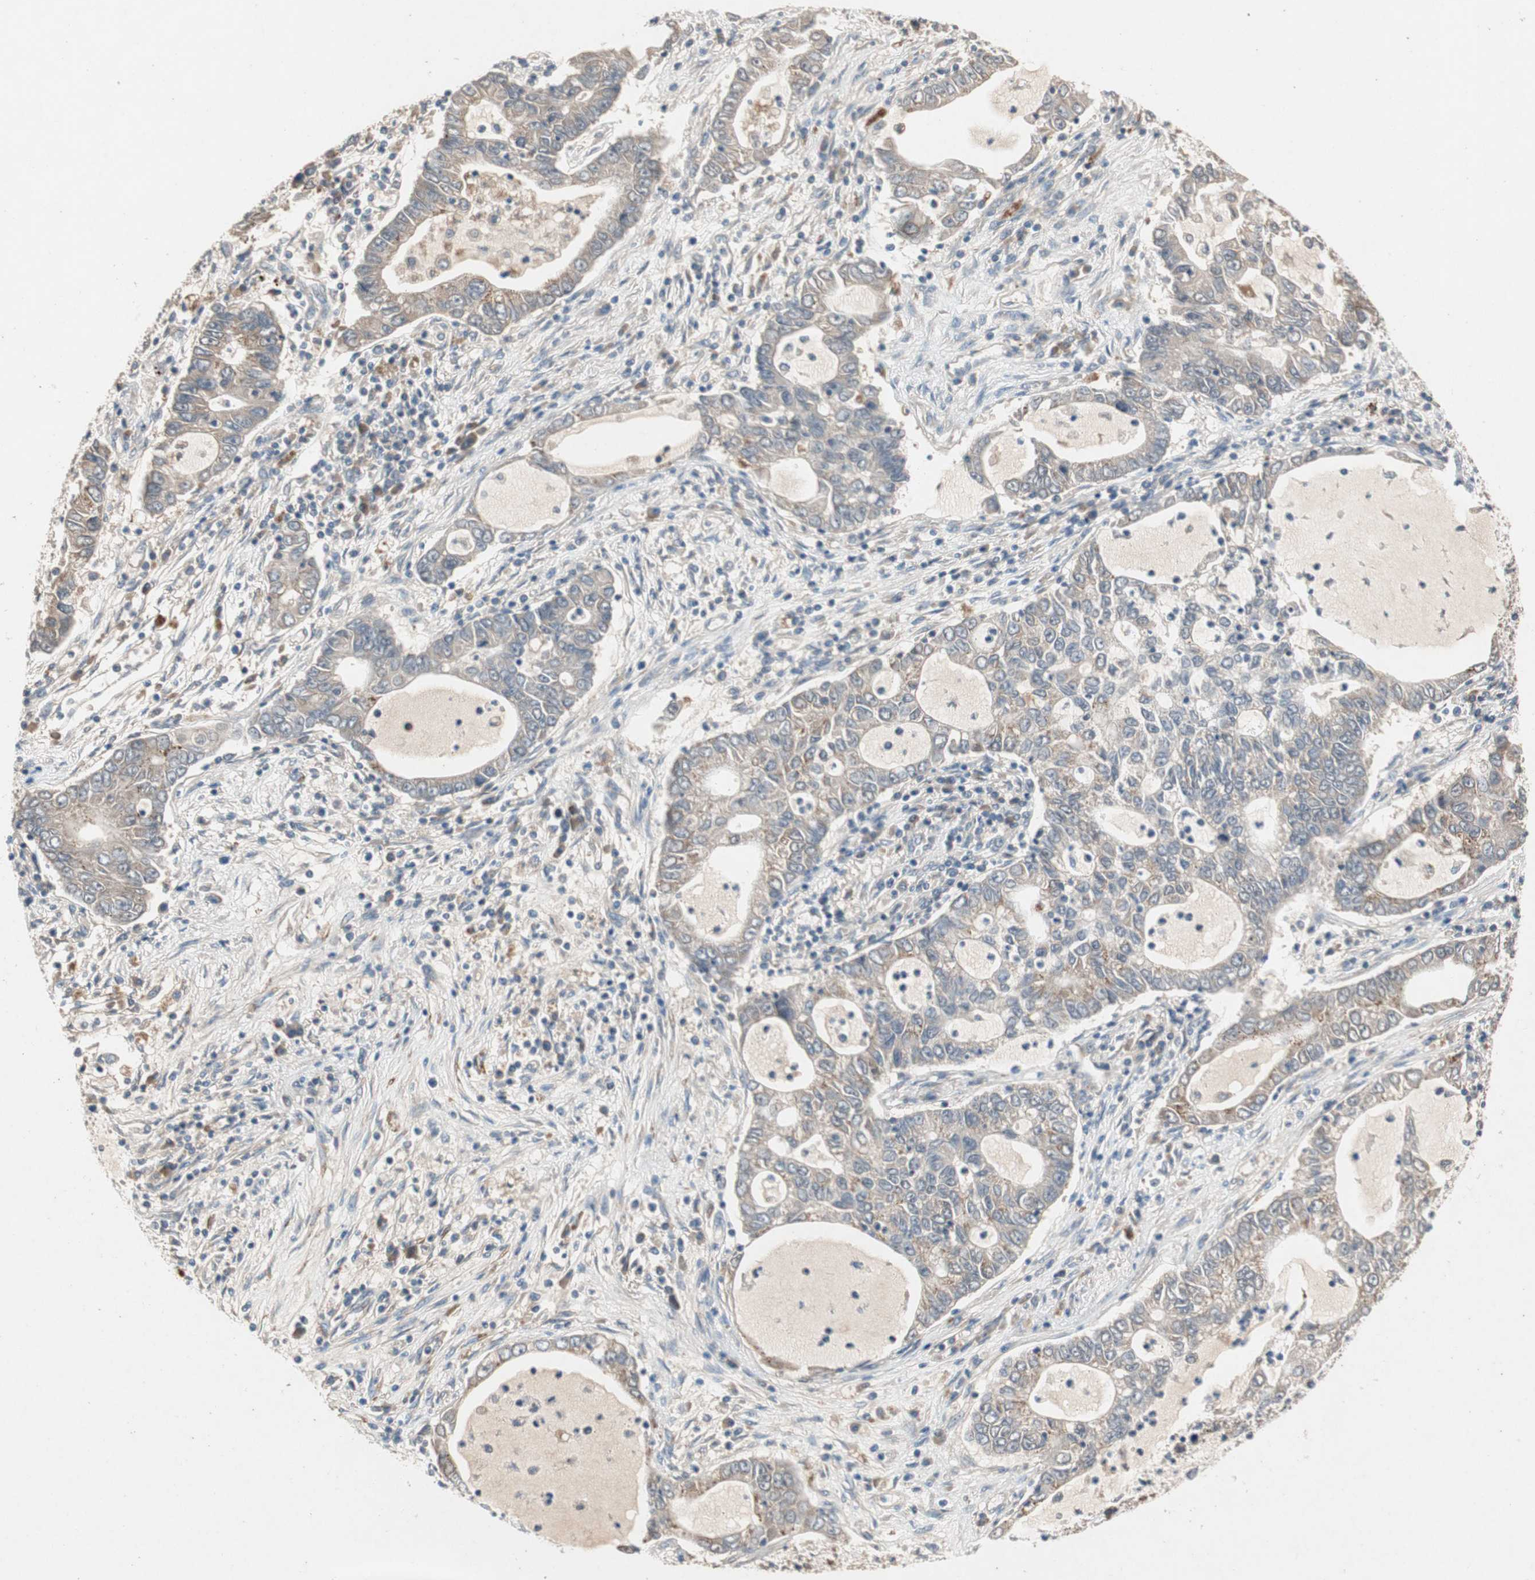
{"staining": {"intensity": "weak", "quantity": "25%-75%", "location": "cytoplasmic/membranous"}, "tissue": "lung cancer", "cell_type": "Tumor cells", "image_type": "cancer", "snomed": [{"axis": "morphology", "description": "Adenocarcinoma, NOS"}, {"axis": "topography", "description": "Lung"}], "caption": "IHC micrograph of neoplastic tissue: human lung cancer (adenocarcinoma) stained using immunohistochemistry (IHC) shows low levels of weak protein expression localized specifically in the cytoplasmic/membranous of tumor cells, appearing as a cytoplasmic/membranous brown color.", "gene": "NCLN", "patient": {"sex": "female", "age": 51}}